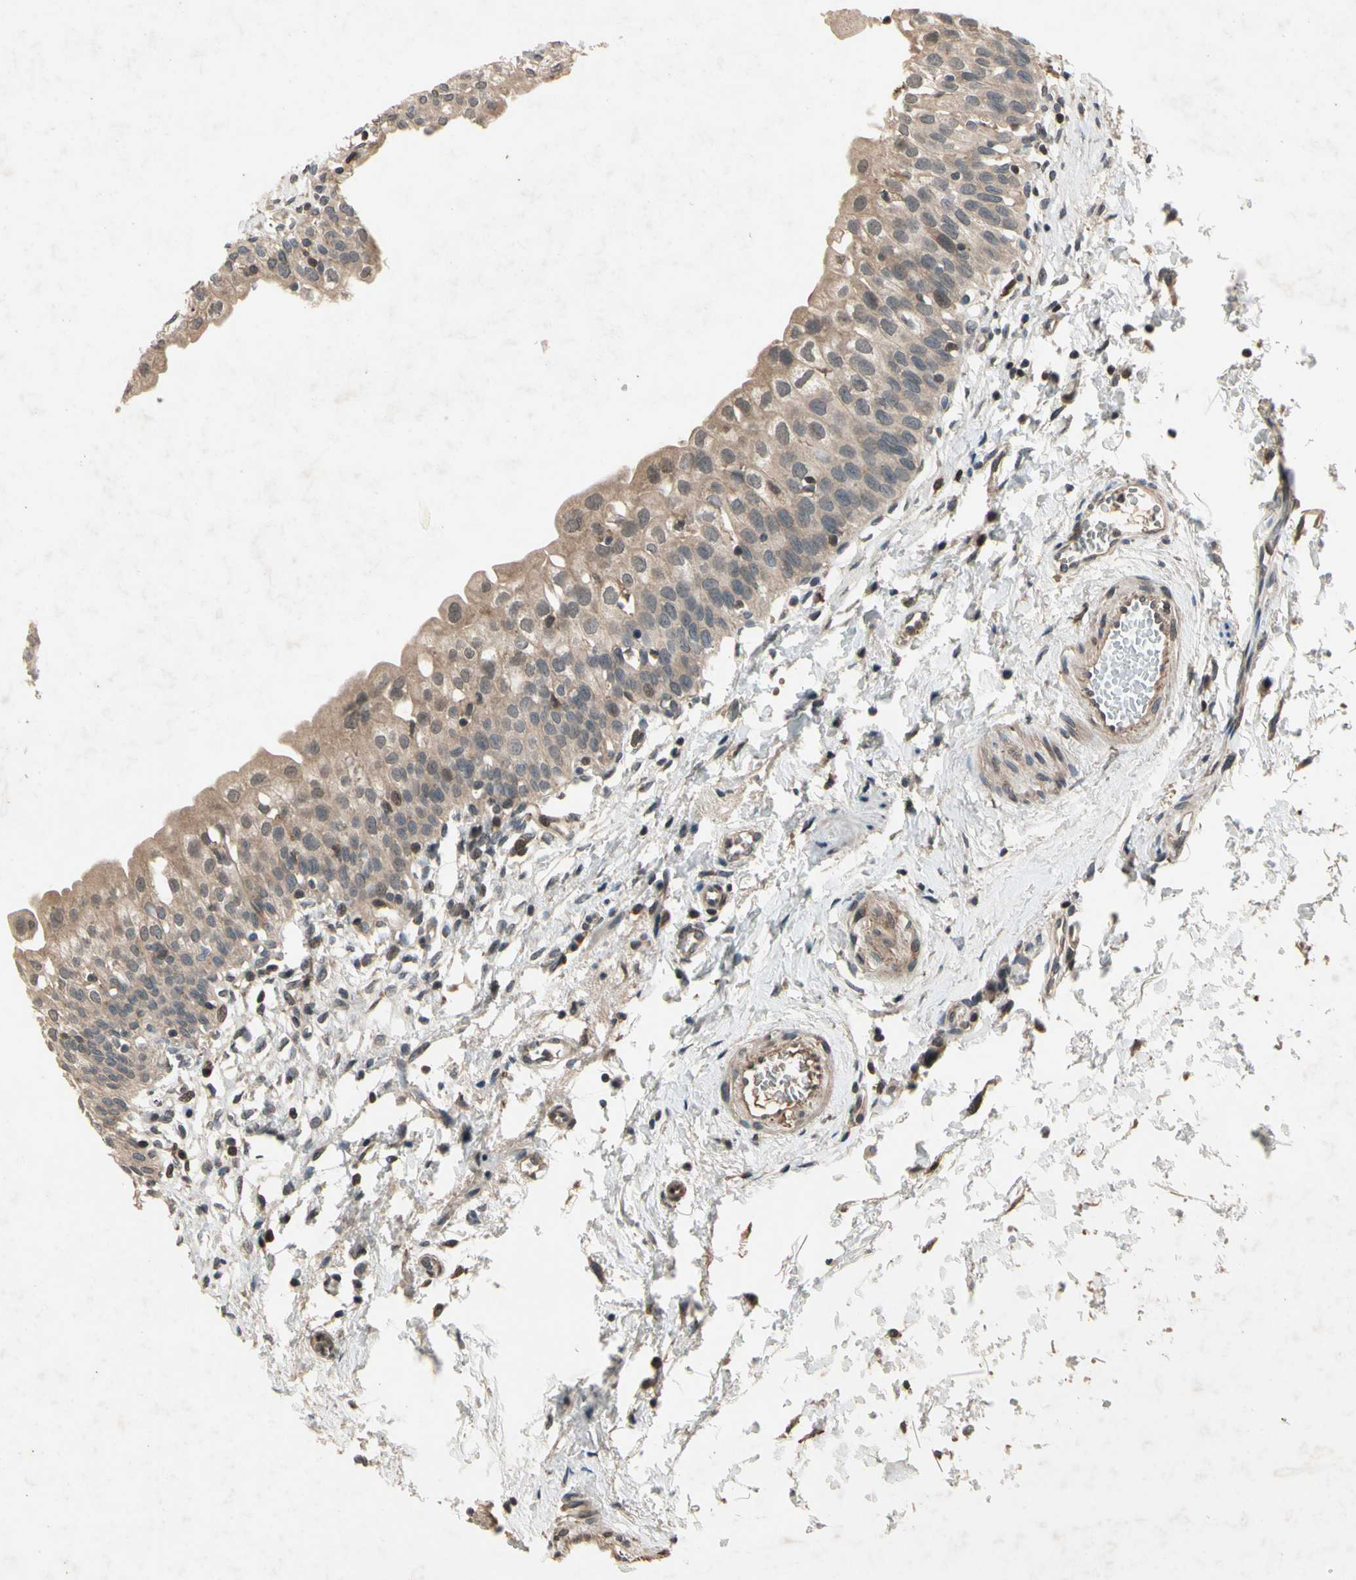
{"staining": {"intensity": "moderate", "quantity": ">75%", "location": "cytoplasmic/membranous"}, "tissue": "urinary bladder", "cell_type": "Urothelial cells", "image_type": "normal", "snomed": [{"axis": "morphology", "description": "Normal tissue, NOS"}, {"axis": "topography", "description": "Urinary bladder"}], "caption": "Protein analysis of benign urinary bladder exhibits moderate cytoplasmic/membranous expression in about >75% of urothelial cells.", "gene": "DPY19L3", "patient": {"sex": "male", "age": 55}}